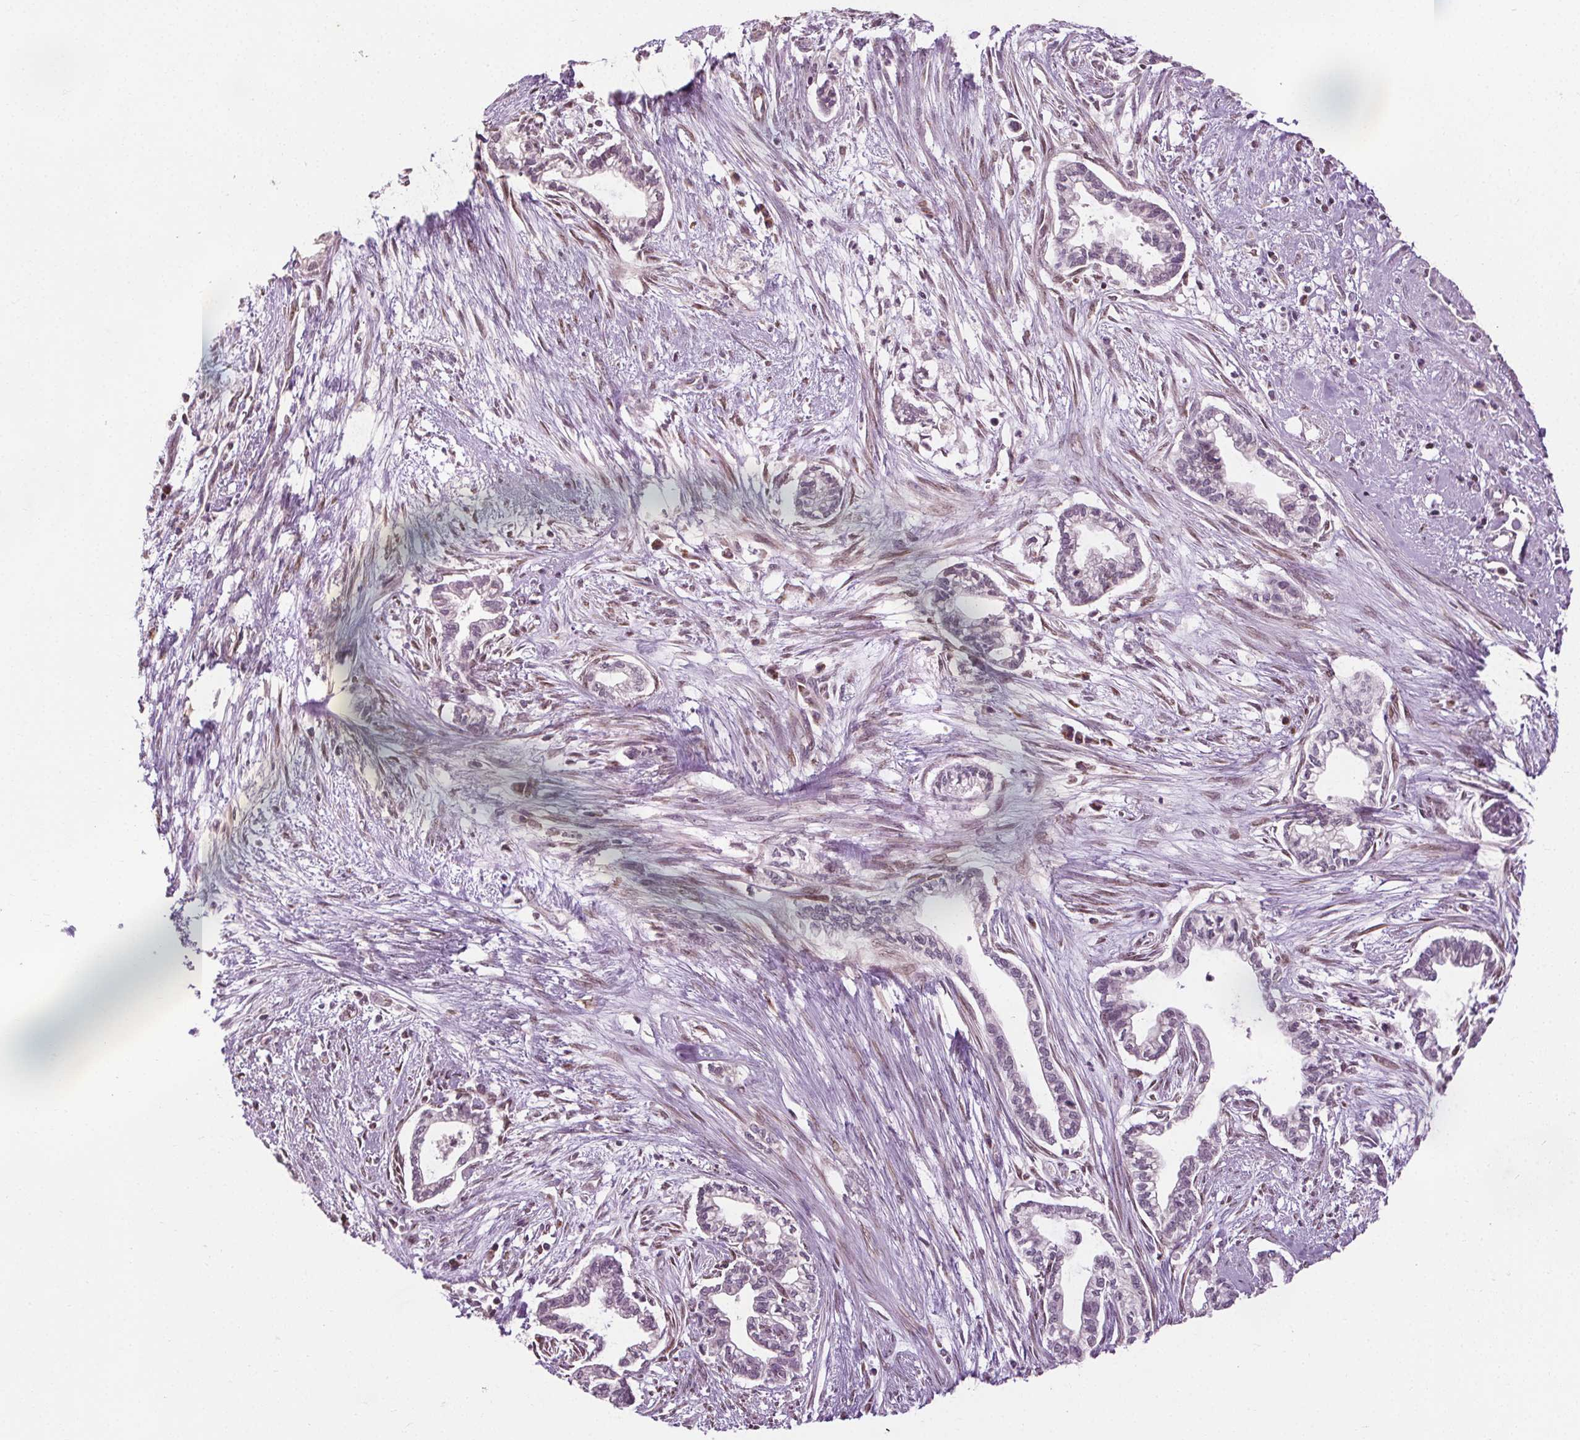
{"staining": {"intensity": "negative", "quantity": "none", "location": "none"}, "tissue": "cervical cancer", "cell_type": "Tumor cells", "image_type": "cancer", "snomed": [{"axis": "morphology", "description": "Adenocarcinoma, NOS"}, {"axis": "topography", "description": "Cervix"}], "caption": "High magnification brightfield microscopy of cervical cancer (adenocarcinoma) stained with DAB (3,3'-diaminobenzidine) (brown) and counterstained with hematoxylin (blue): tumor cells show no significant staining.", "gene": "LFNG", "patient": {"sex": "female", "age": 62}}